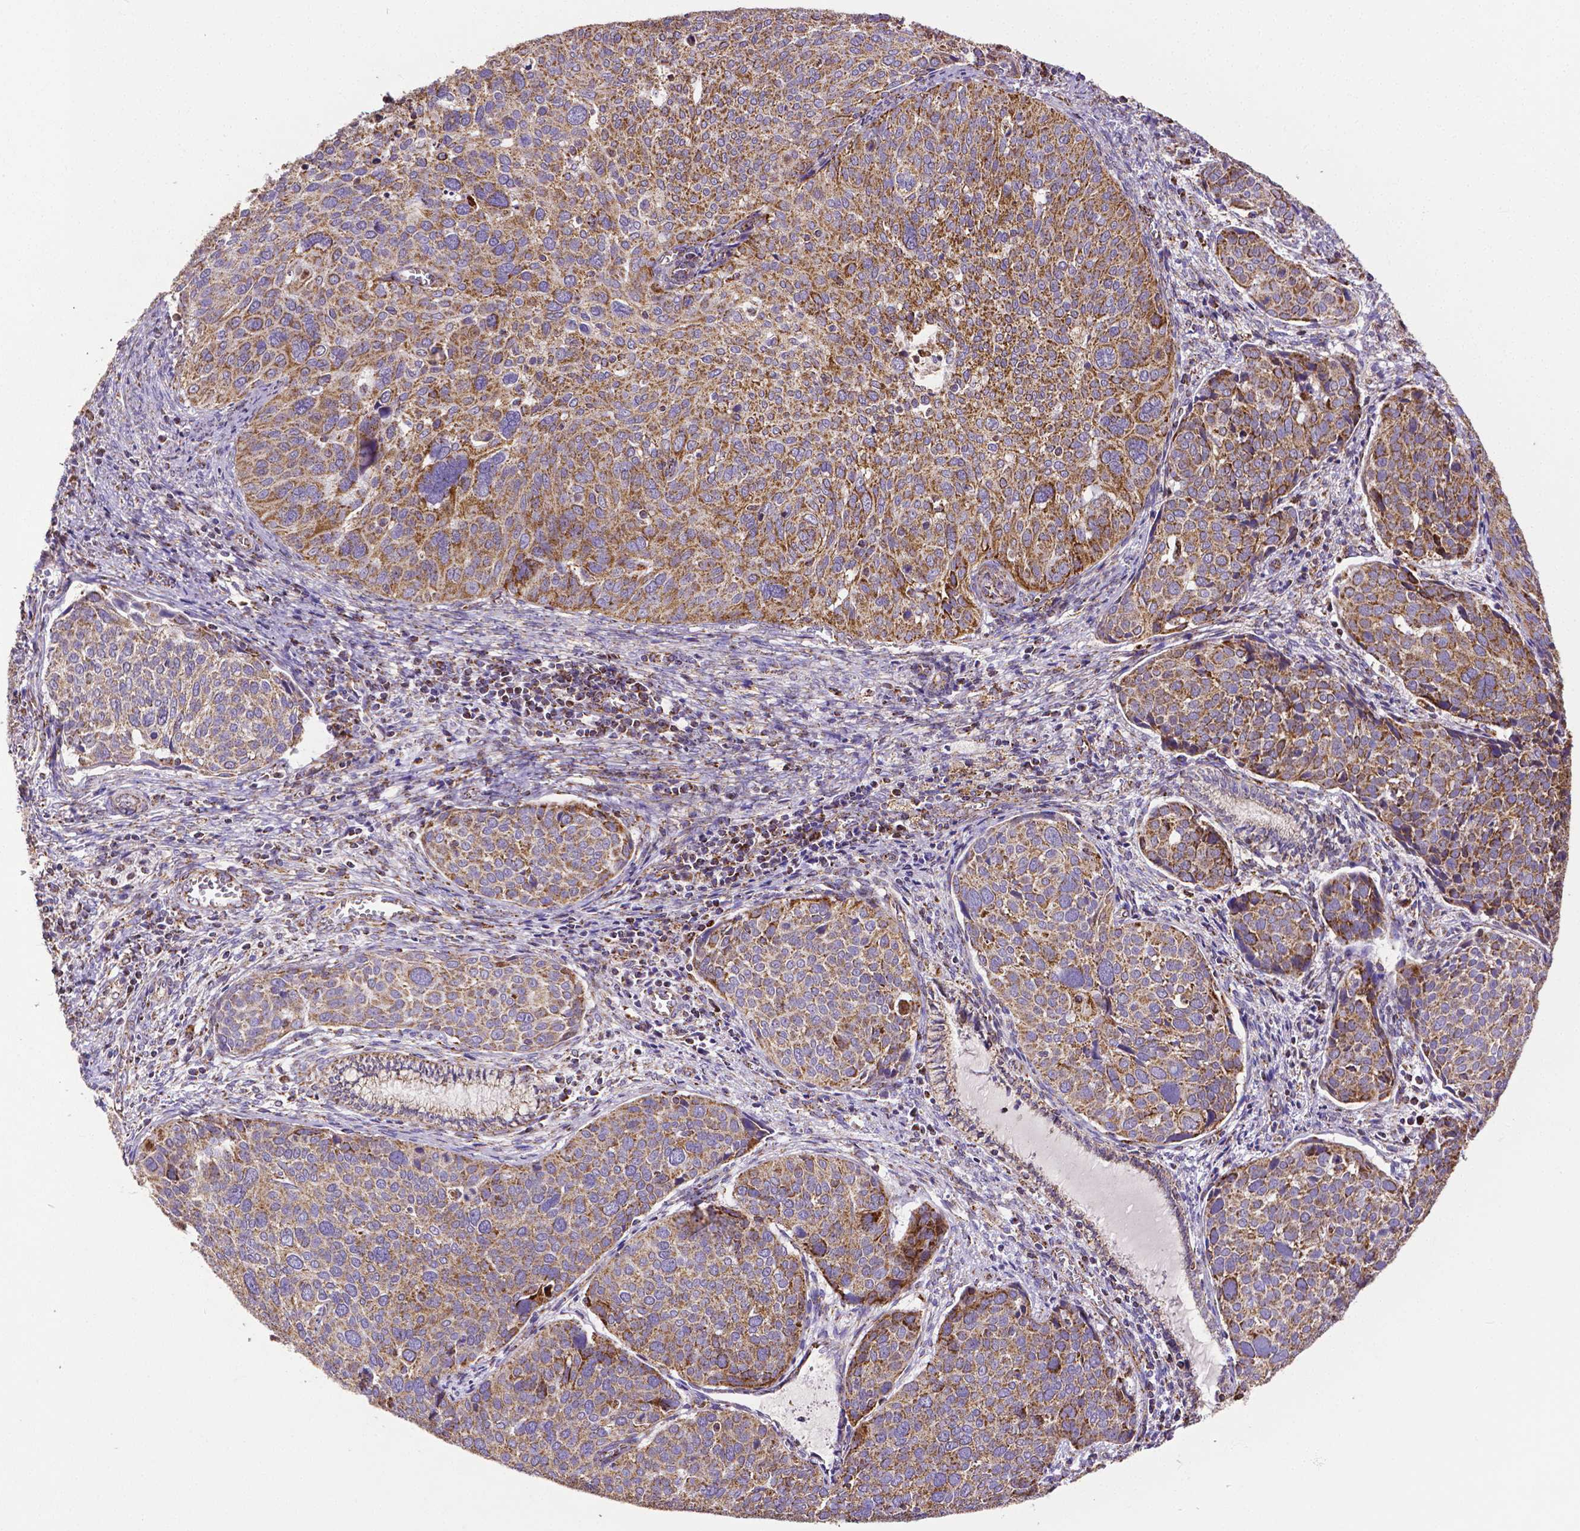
{"staining": {"intensity": "moderate", "quantity": ">75%", "location": "cytoplasmic/membranous"}, "tissue": "cervical cancer", "cell_type": "Tumor cells", "image_type": "cancer", "snomed": [{"axis": "morphology", "description": "Squamous cell carcinoma, NOS"}, {"axis": "topography", "description": "Cervix"}], "caption": "The immunohistochemical stain labels moderate cytoplasmic/membranous expression in tumor cells of cervical cancer tissue. (Stains: DAB in brown, nuclei in blue, Microscopy: brightfield microscopy at high magnification).", "gene": "MACC1", "patient": {"sex": "female", "age": 39}}